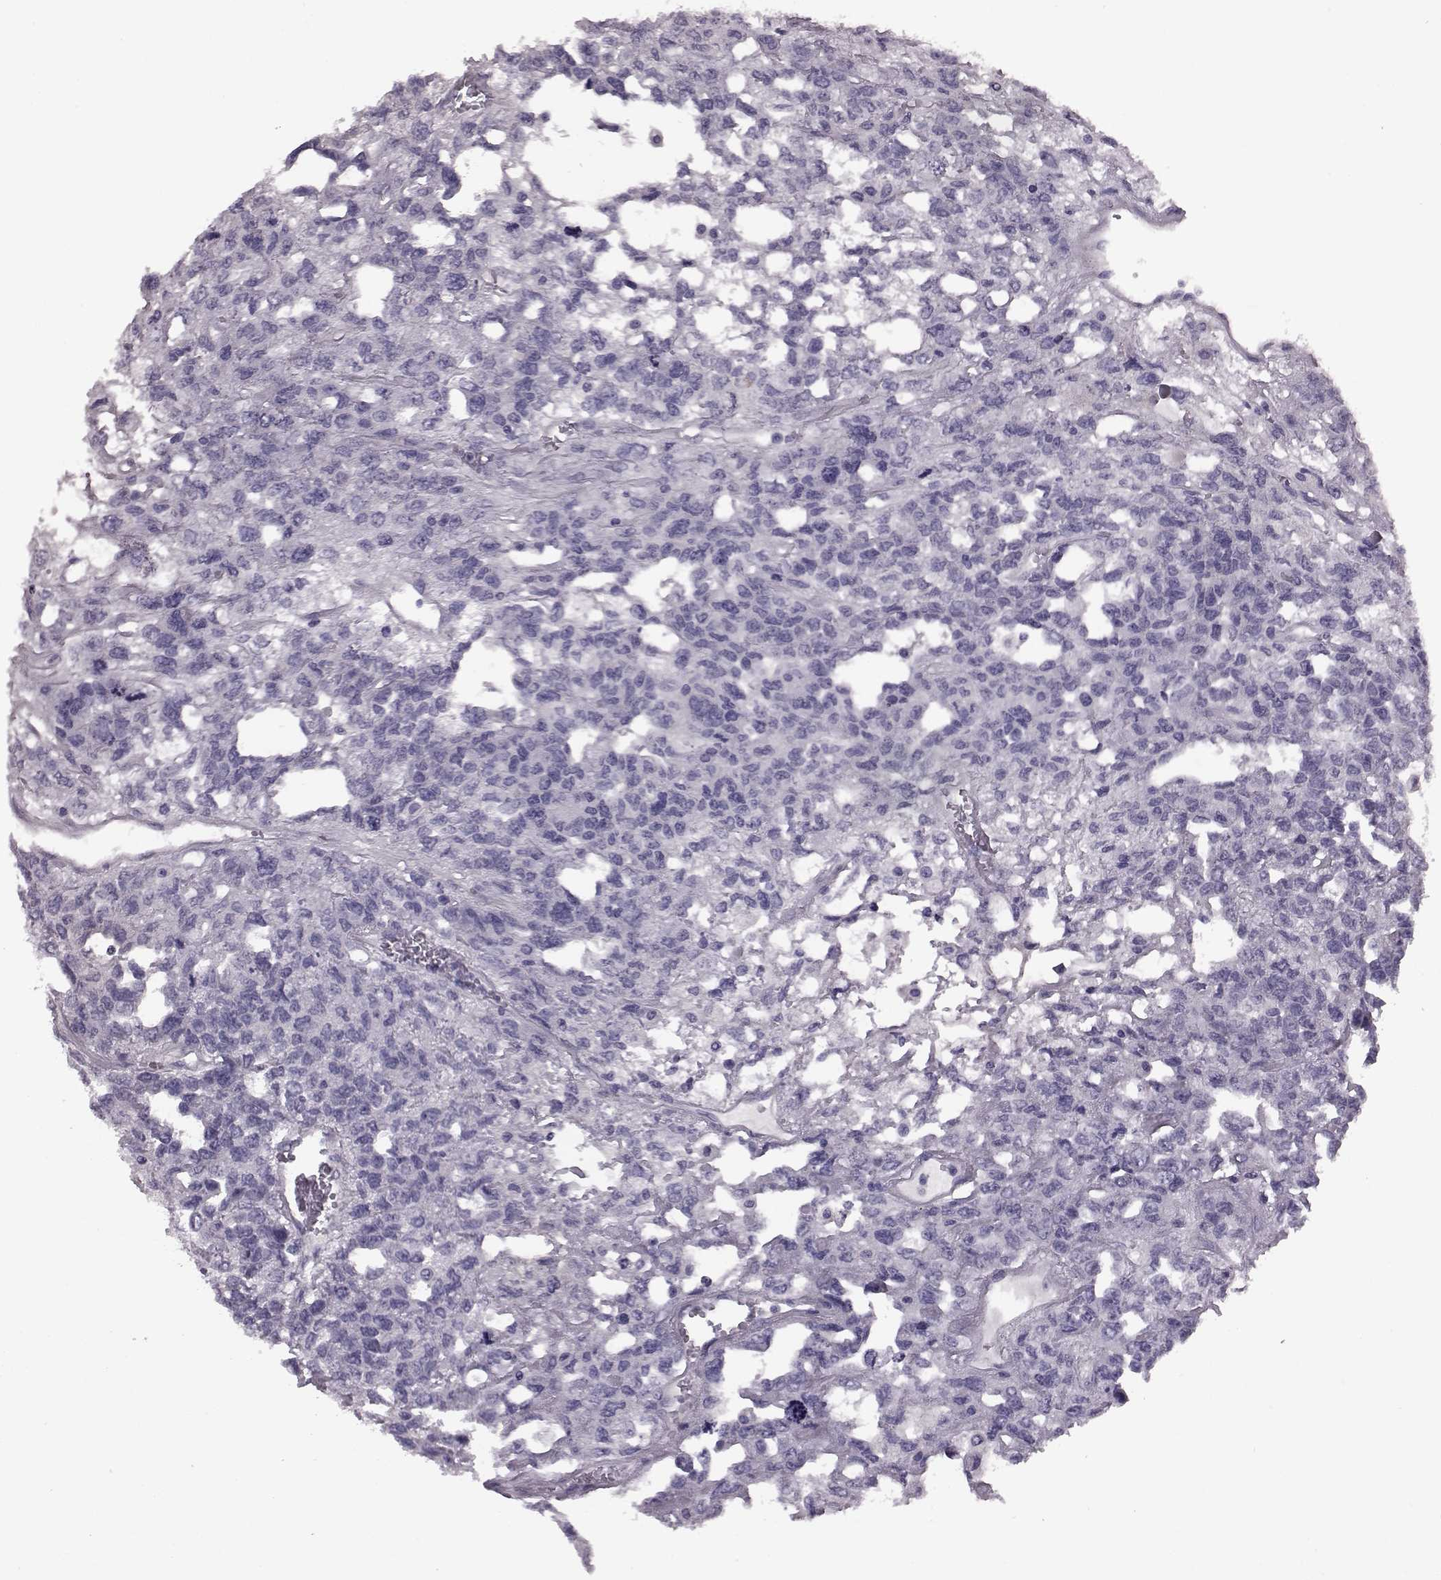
{"staining": {"intensity": "negative", "quantity": "none", "location": "none"}, "tissue": "testis cancer", "cell_type": "Tumor cells", "image_type": "cancer", "snomed": [{"axis": "morphology", "description": "Seminoma, NOS"}, {"axis": "topography", "description": "Testis"}], "caption": "The histopathology image demonstrates no significant positivity in tumor cells of testis cancer. (Brightfield microscopy of DAB (3,3'-diaminobenzidine) IHC at high magnification).", "gene": "SNTG1", "patient": {"sex": "male", "age": 52}}